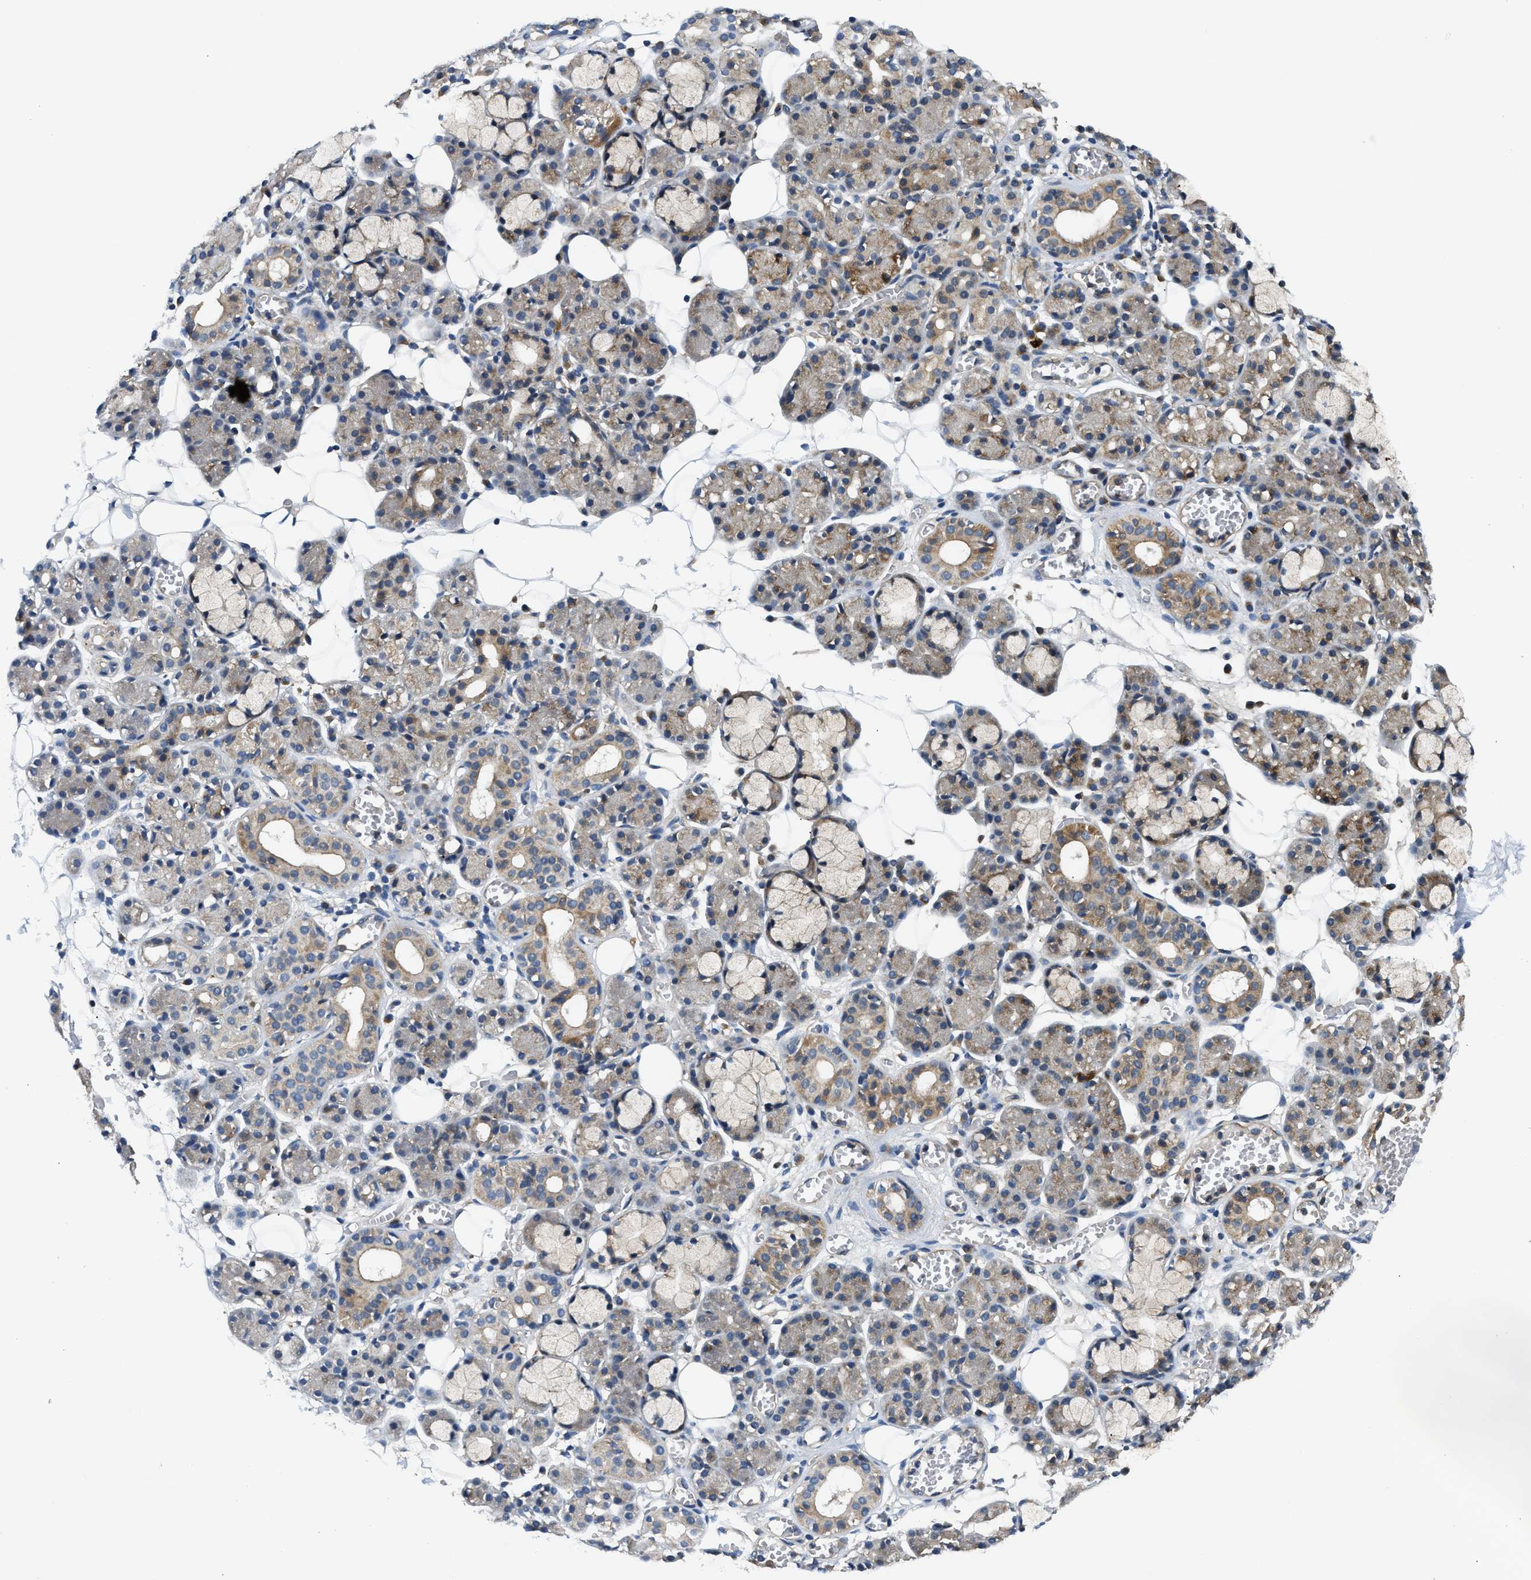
{"staining": {"intensity": "moderate", "quantity": "25%-75%", "location": "cytoplasmic/membranous"}, "tissue": "salivary gland", "cell_type": "Glandular cells", "image_type": "normal", "snomed": [{"axis": "morphology", "description": "Normal tissue, NOS"}, {"axis": "topography", "description": "Salivary gland"}], "caption": "Brown immunohistochemical staining in benign human salivary gland displays moderate cytoplasmic/membranous staining in about 25%-75% of glandular cells. (DAB IHC with brightfield microscopy, high magnification).", "gene": "PNPLA8", "patient": {"sex": "male", "age": 63}}